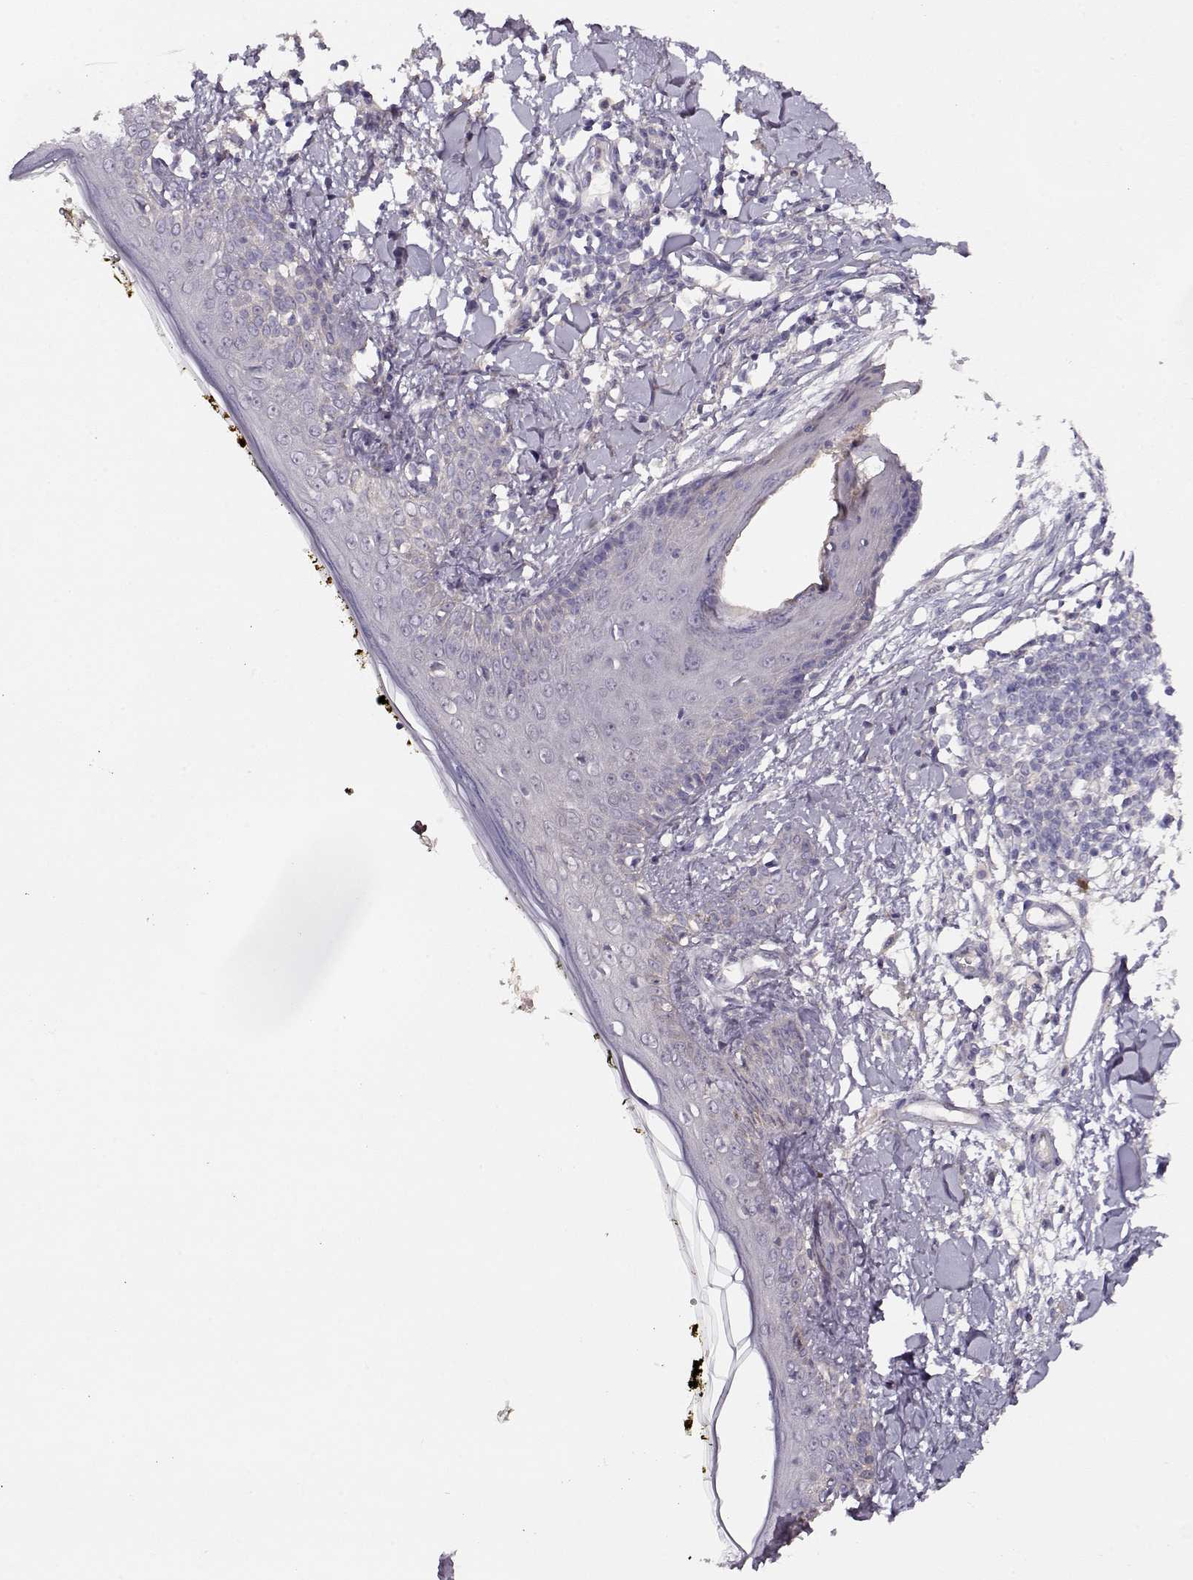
{"staining": {"intensity": "negative", "quantity": "none", "location": "none"}, "tissue": "skin", "cell_type": "Fibroblasts", "image_type": "normal", "snomed": [{"axis": "morphology", "description": "Normal tissue, NOS"}, {"axis": "topography", "description": "Skin"}], "caption": "Immunohistochemical staining of unremarkable skin displays no significant staining in fibroblasts.", "gene": "NDRG4", "patient": {"sex": "male", "age": 76}}